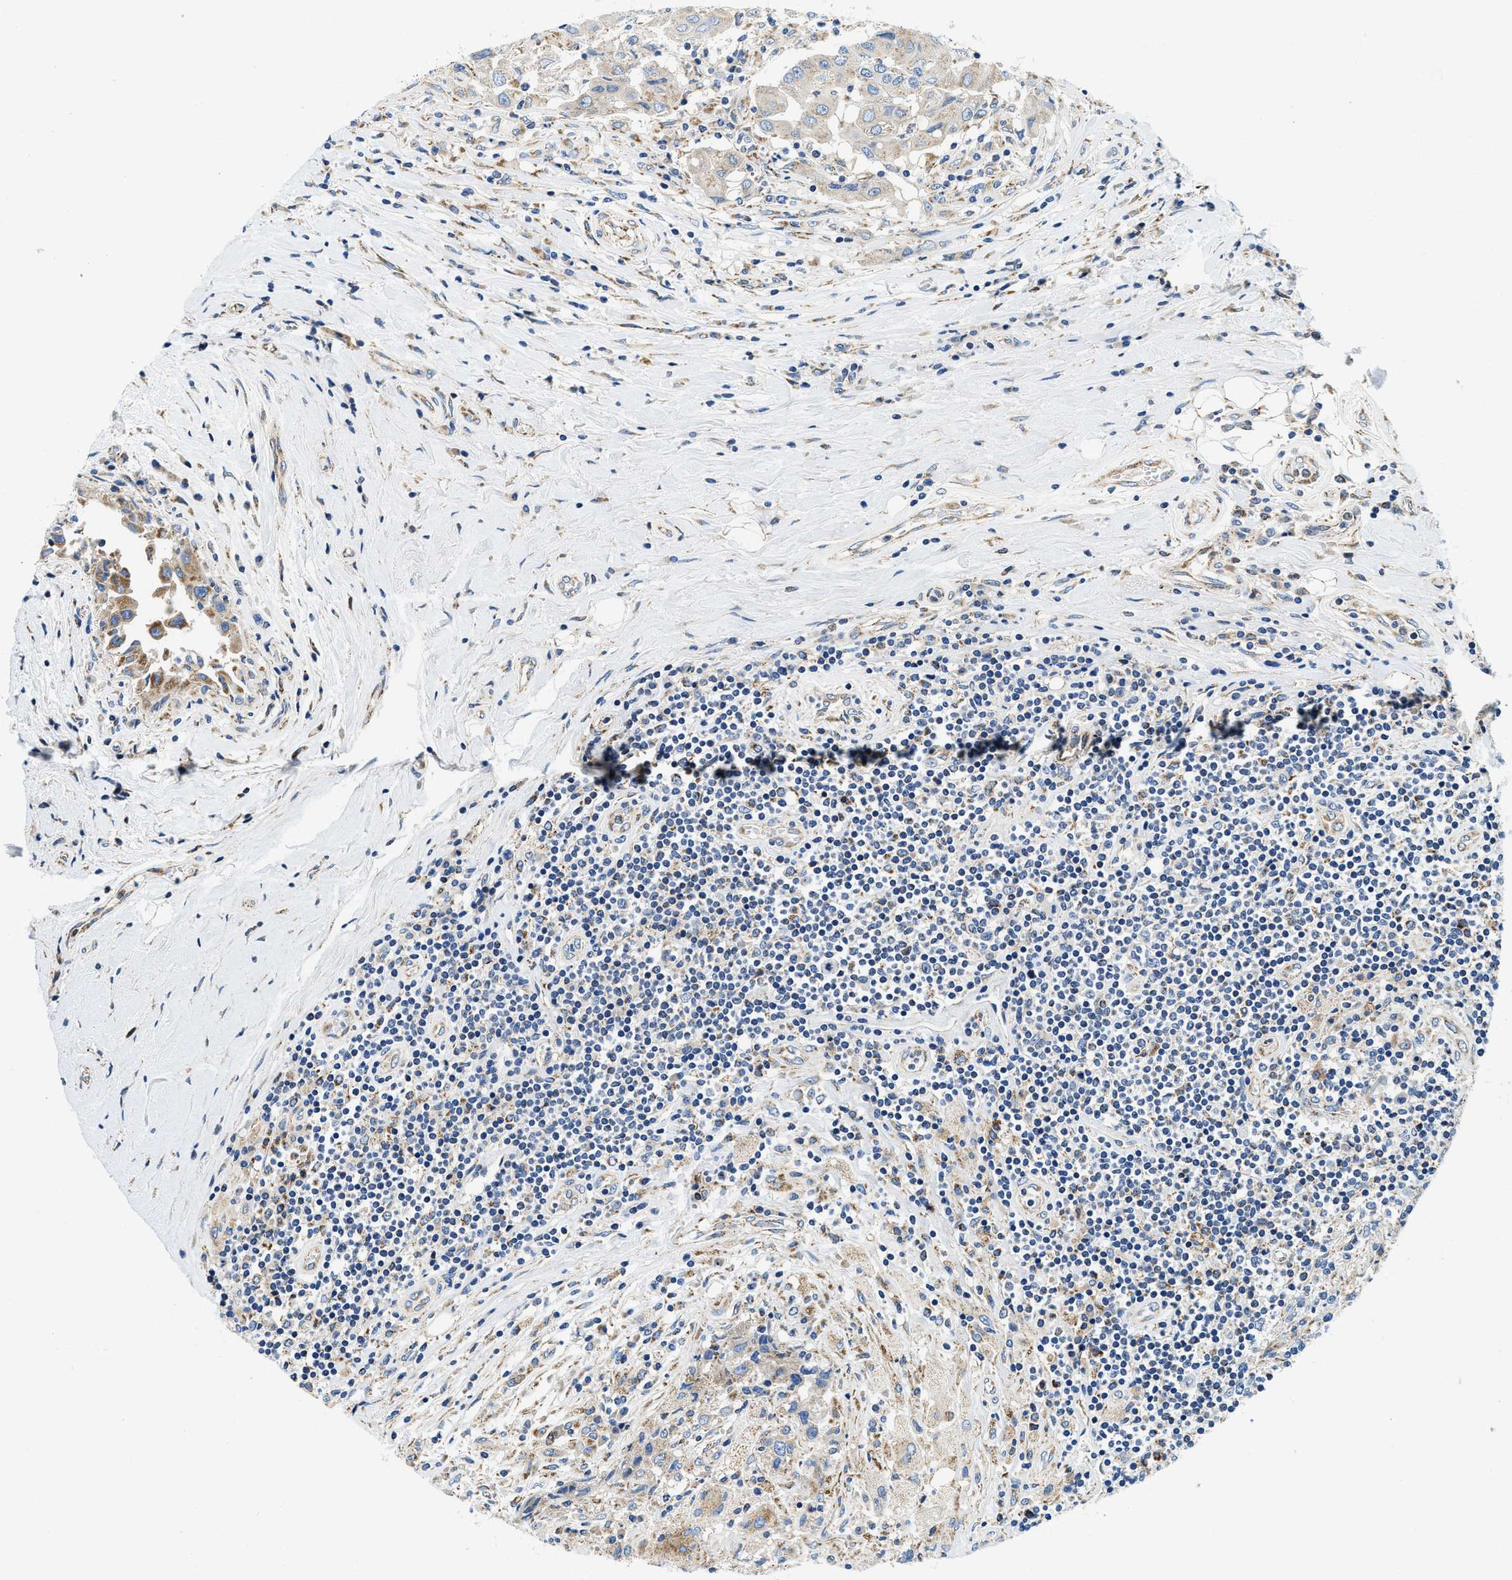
{"staining": {"intensity": "moderate", "quantity": "<25%", "location": "cytoplasmic/membranous"}, "tissue": "breast cancer", "cell_type": "Tumor cells", "image_type": "cancer", "snomed": [{"axis": "morphology", "description": "Duct carcinoma"}, {"axis": "topography", "description": "Breast"}], "caption": "Immunohistochemistry (IHC) of human breast invasive ductal carcinoma exhibits low levels of moderate cytoplasmic/membranous staining in approximately <25% of tumor cells.", "gene": "SAMD4B", "patient": {"sex": "female", "age": 27}}